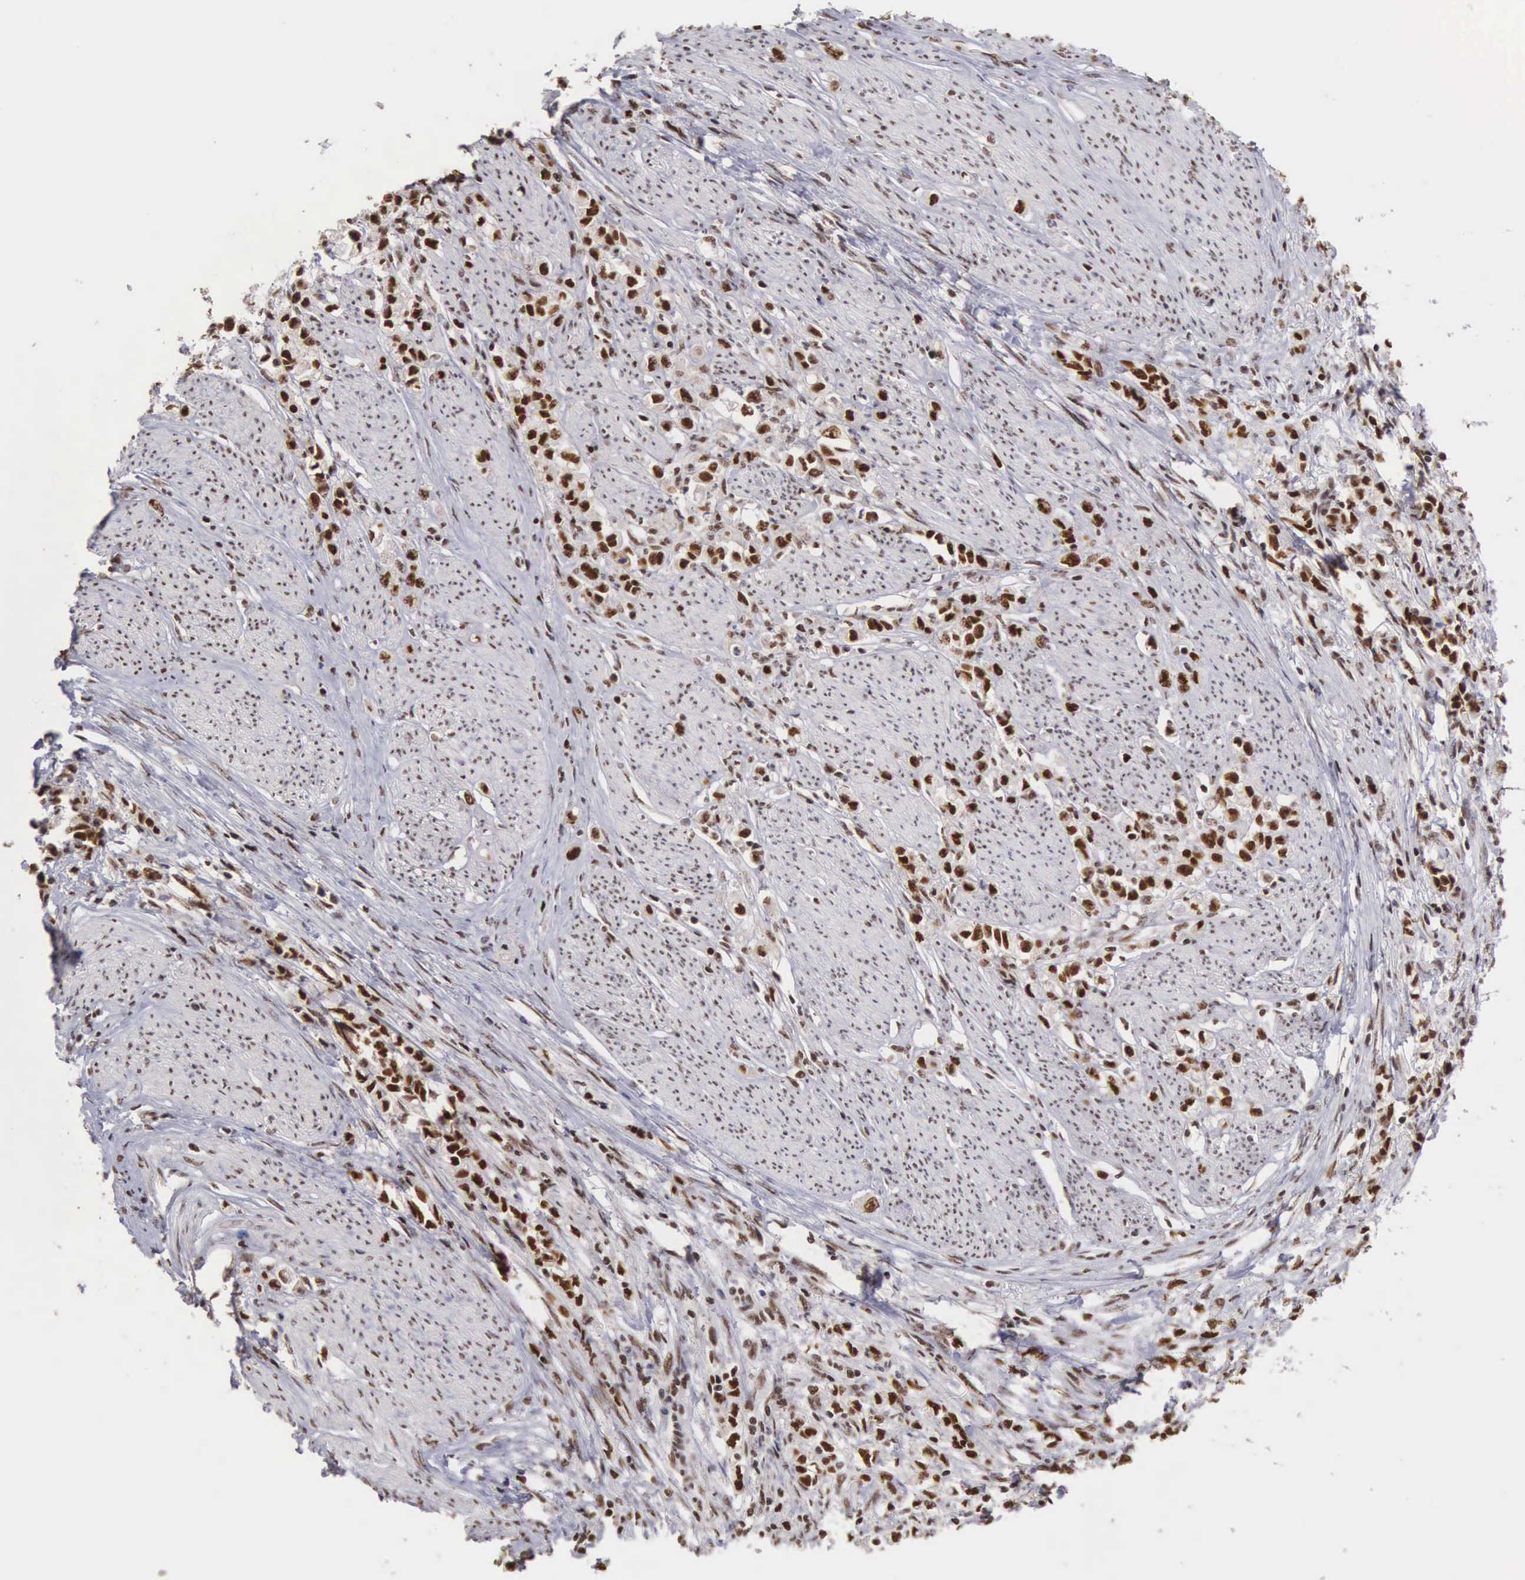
{"staining": {"intensity": "strong", "quantity": ">75%", "location": "nuclear"}, "tissue": "stomach cancer", "cell_type": "Tumor cells", "image_type": "cancer", "snomed": [{"axis": "morphology", "description": "Adenocarcinoma, NOS"}, {"axis": "topography", "description": "Stomach"}], "caption": "Immunohistochemical staining of stomach cancer (adenocarcinoma) shows high levels of strong nuclear protein positivity in about >75% of tumor cells.", "gene": "HTATSF1", "patient": {"sex": "male", "age": 72}}